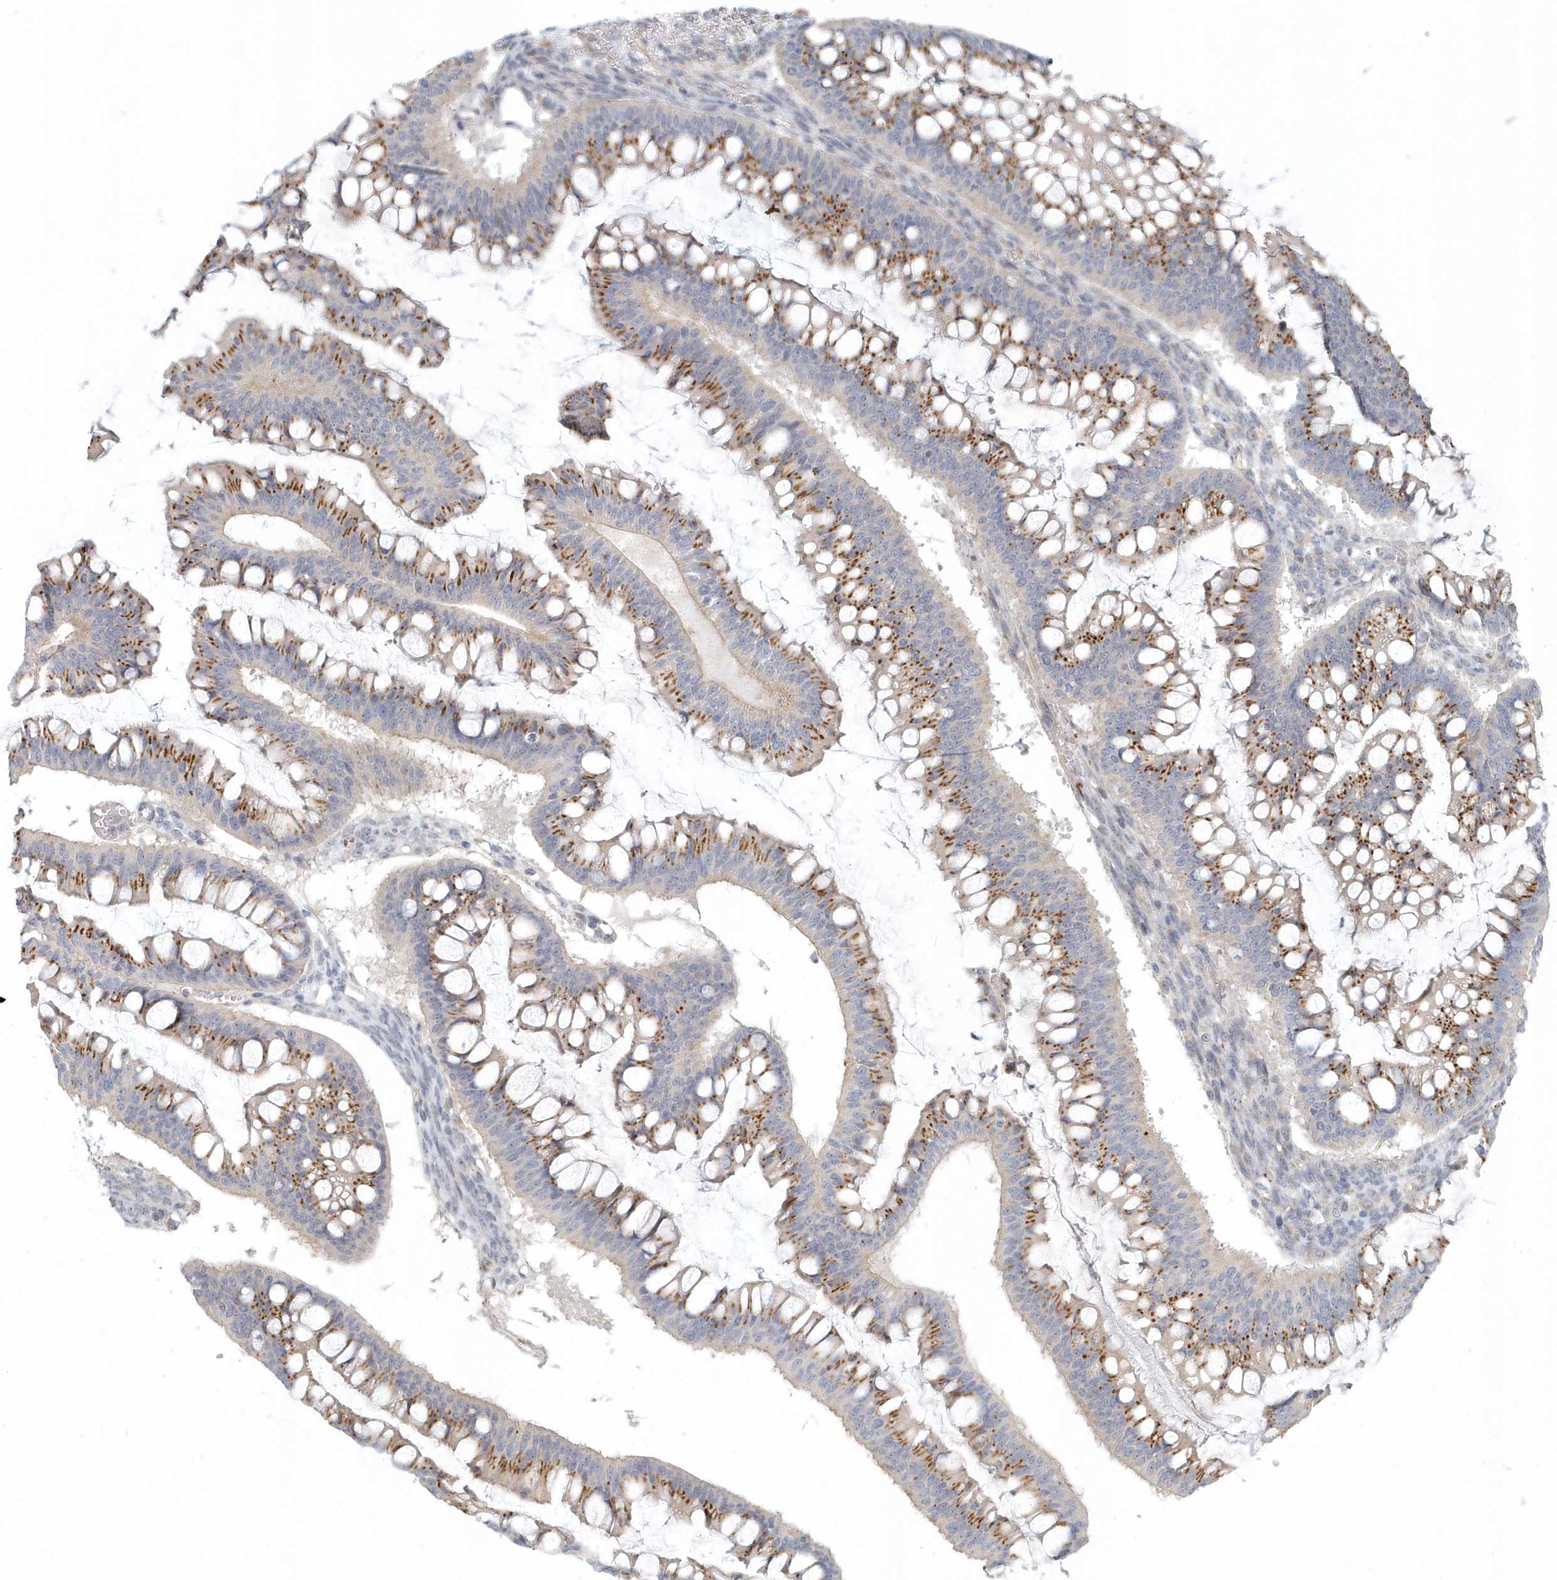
{"staining": {"intensity": "moderate", "quantity": ">75%", "location": "cytoplasmic/membranous"}, "tissue": "ovarian cancer", "cell_type": "Tumor cells", "image_type": "cancer", "snomed": [{"axis": "morphology", "description": "Cystadenocarcinoma, mucinous, NOS"}, {"axis": "topography", "description": "Ovary"}], "caption": "Ovarian cancer (mucinous cystadenocarcinoma) stained for a protein shows moderate cytoplasmic/membranous positivity in tumor cells. (Stains: DAB in brown, nuclei in blue, Microscopy: brightfield microscopy at high magnification).", "gene": "NAPB", "patient": {"sex": "female", "age": 73}}